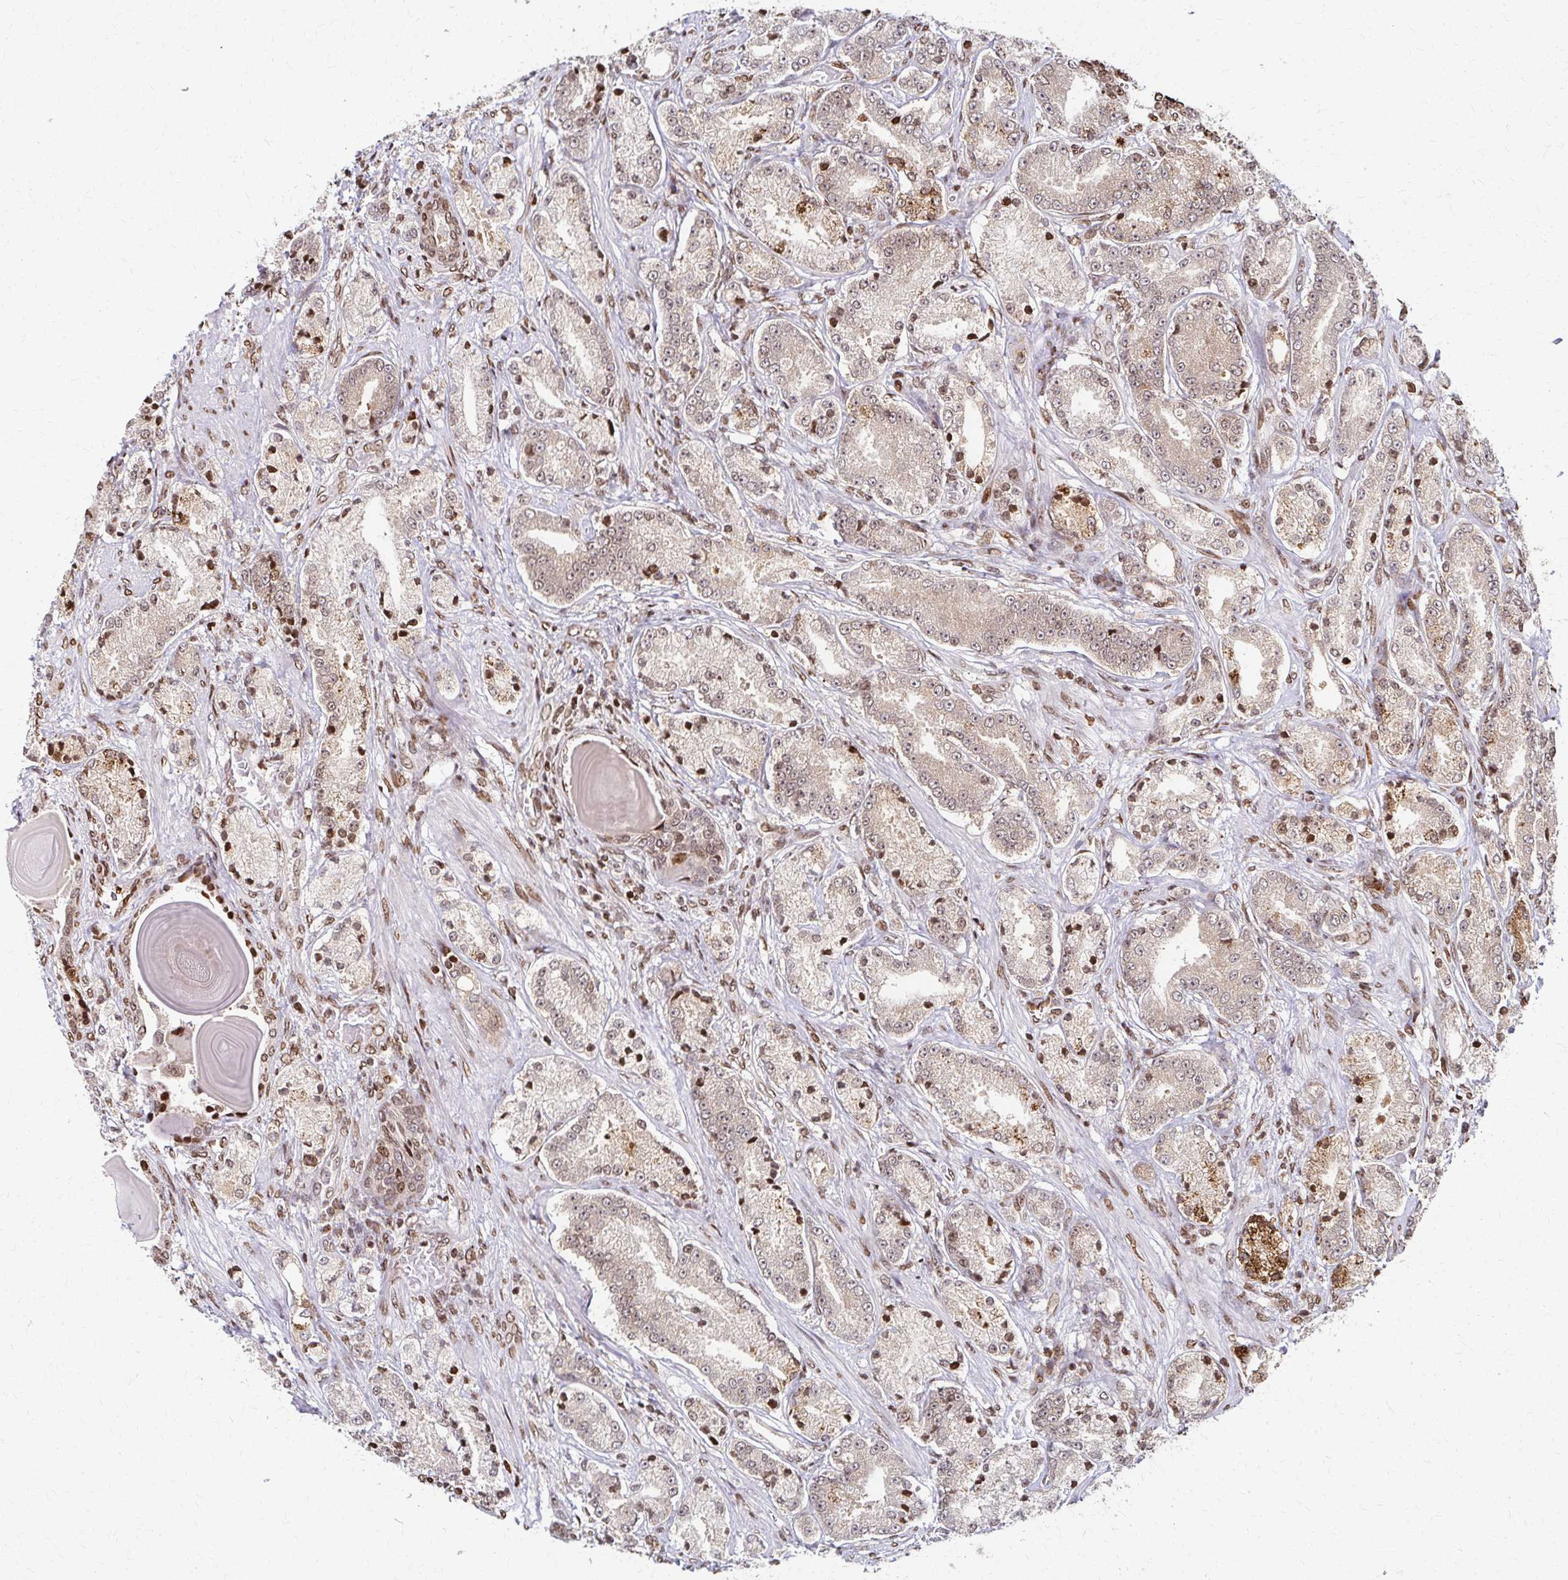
{"staining": {"intensity": "weak", "quantity": "25%-75%", "location": "cytoplasmic/membranous,nuclear"}, "tissue": "prostate cancer", "cell_type": "Tumor cells", "image_type": "cancer", "snomed": [{"axis": "morphology", "description": "Adenocarcinoma, High grade"}, {"axis": "topography", "description": "Prostate and seminal vesicle, NOS"}], "caption": "A photomicrograph showing weak cytoplasmic/membranous and nuclear expression in approximately 25%-75% of tumor cells in adenocarcinoma (high-grade) (prostate), as visualized by brown immunohistochemical staining.", "gene": "PSMD7", "patient": {"sex": "male", "age": 61}}